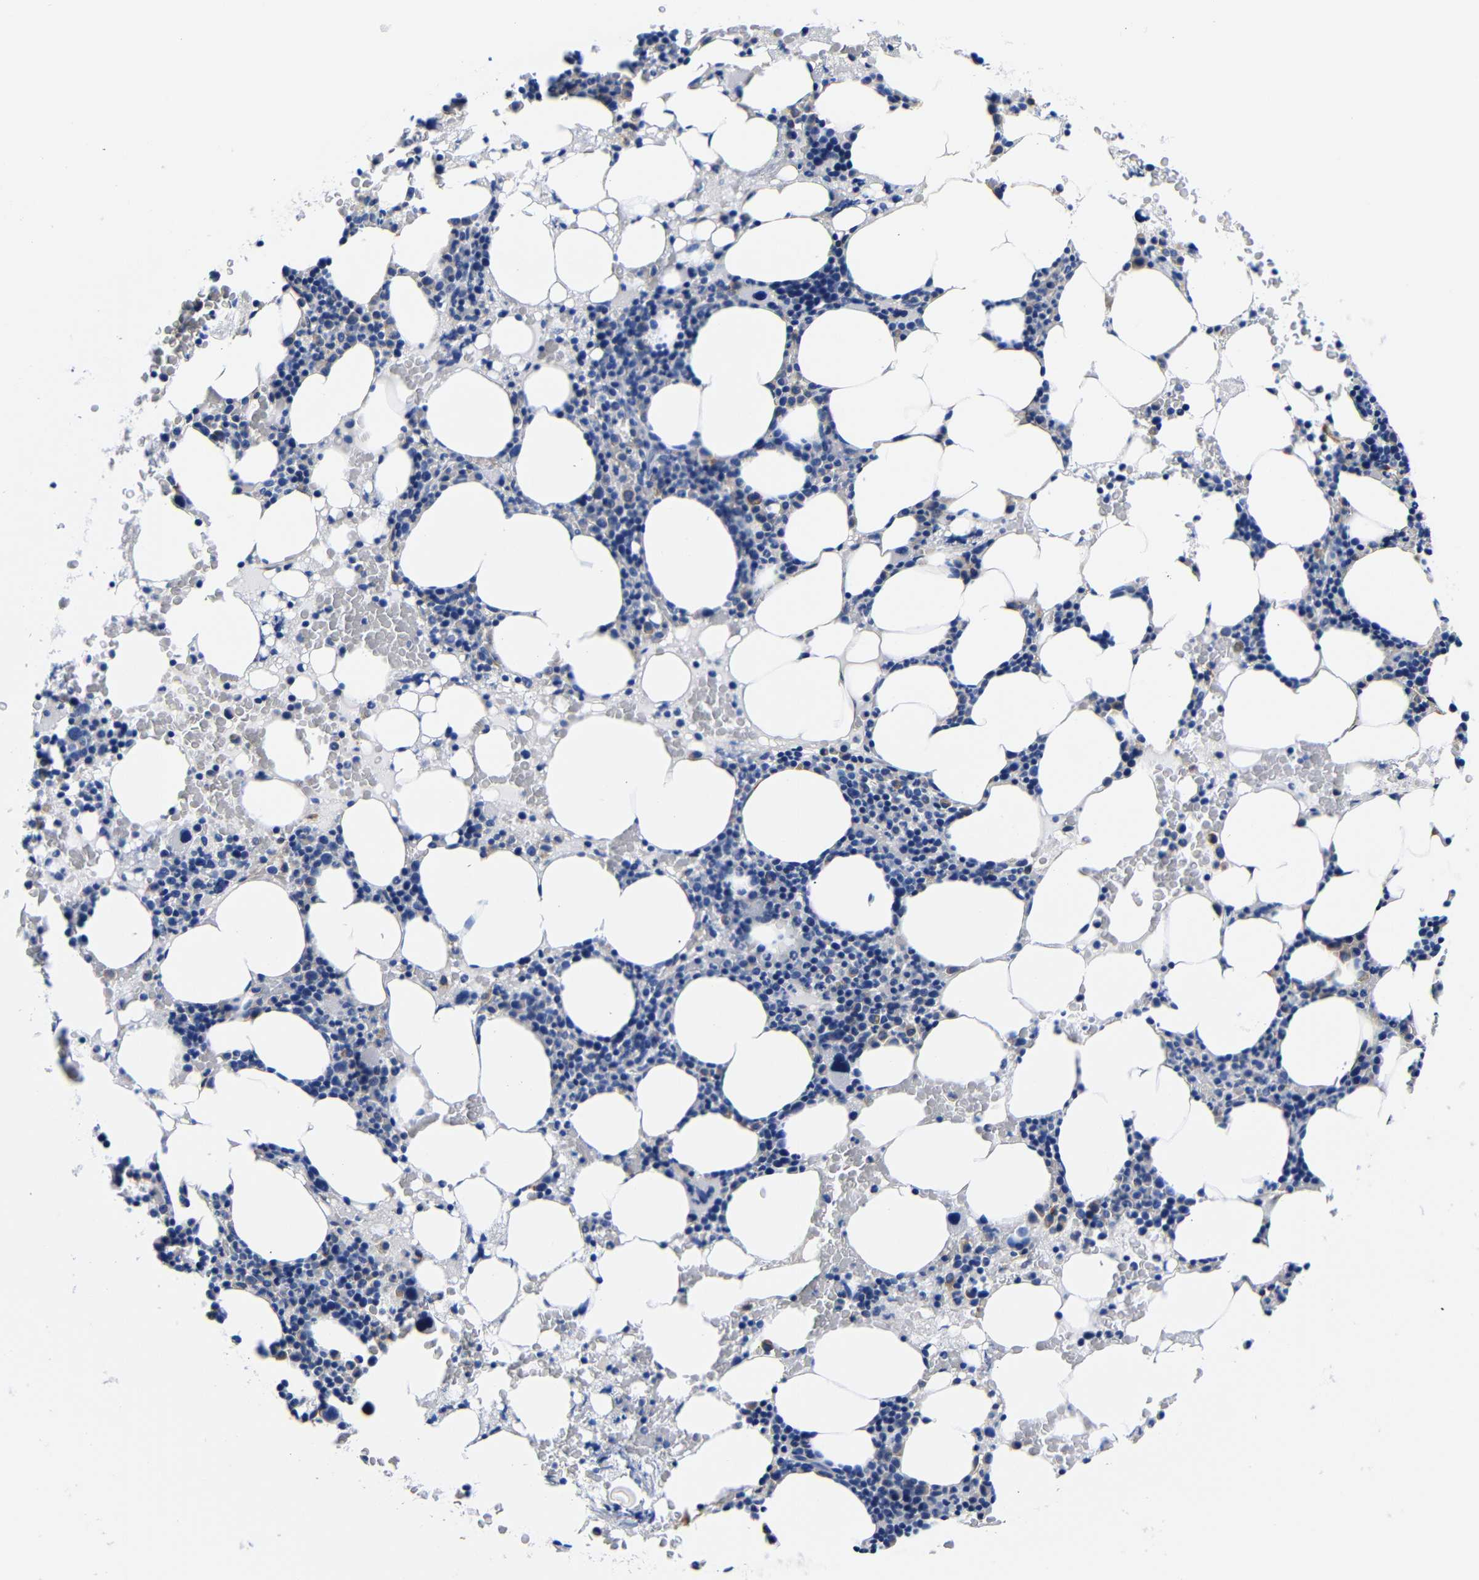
{"staining": {"intensity": "negative", "quantity": "none", "location": "none"}, "tissue": "bone marrow", "cell_type": "Hematopoietic cells", "image_type": "normal", "snomed": [{"axis": "morphology", "description": "Normal tissue, NOS"}, {"axis": "morphology", "description": "Inflammation, NOS"}, {"axis": "topography", "description": "Bone marrow"}], "caption": "IHC histopathology image of unremarkable bone marrow stained for a protein (brown), which displays no expression in hematopoietic cells.", "gene": "CLEC4G", "patient": {"sex": "female", "age": 84}}